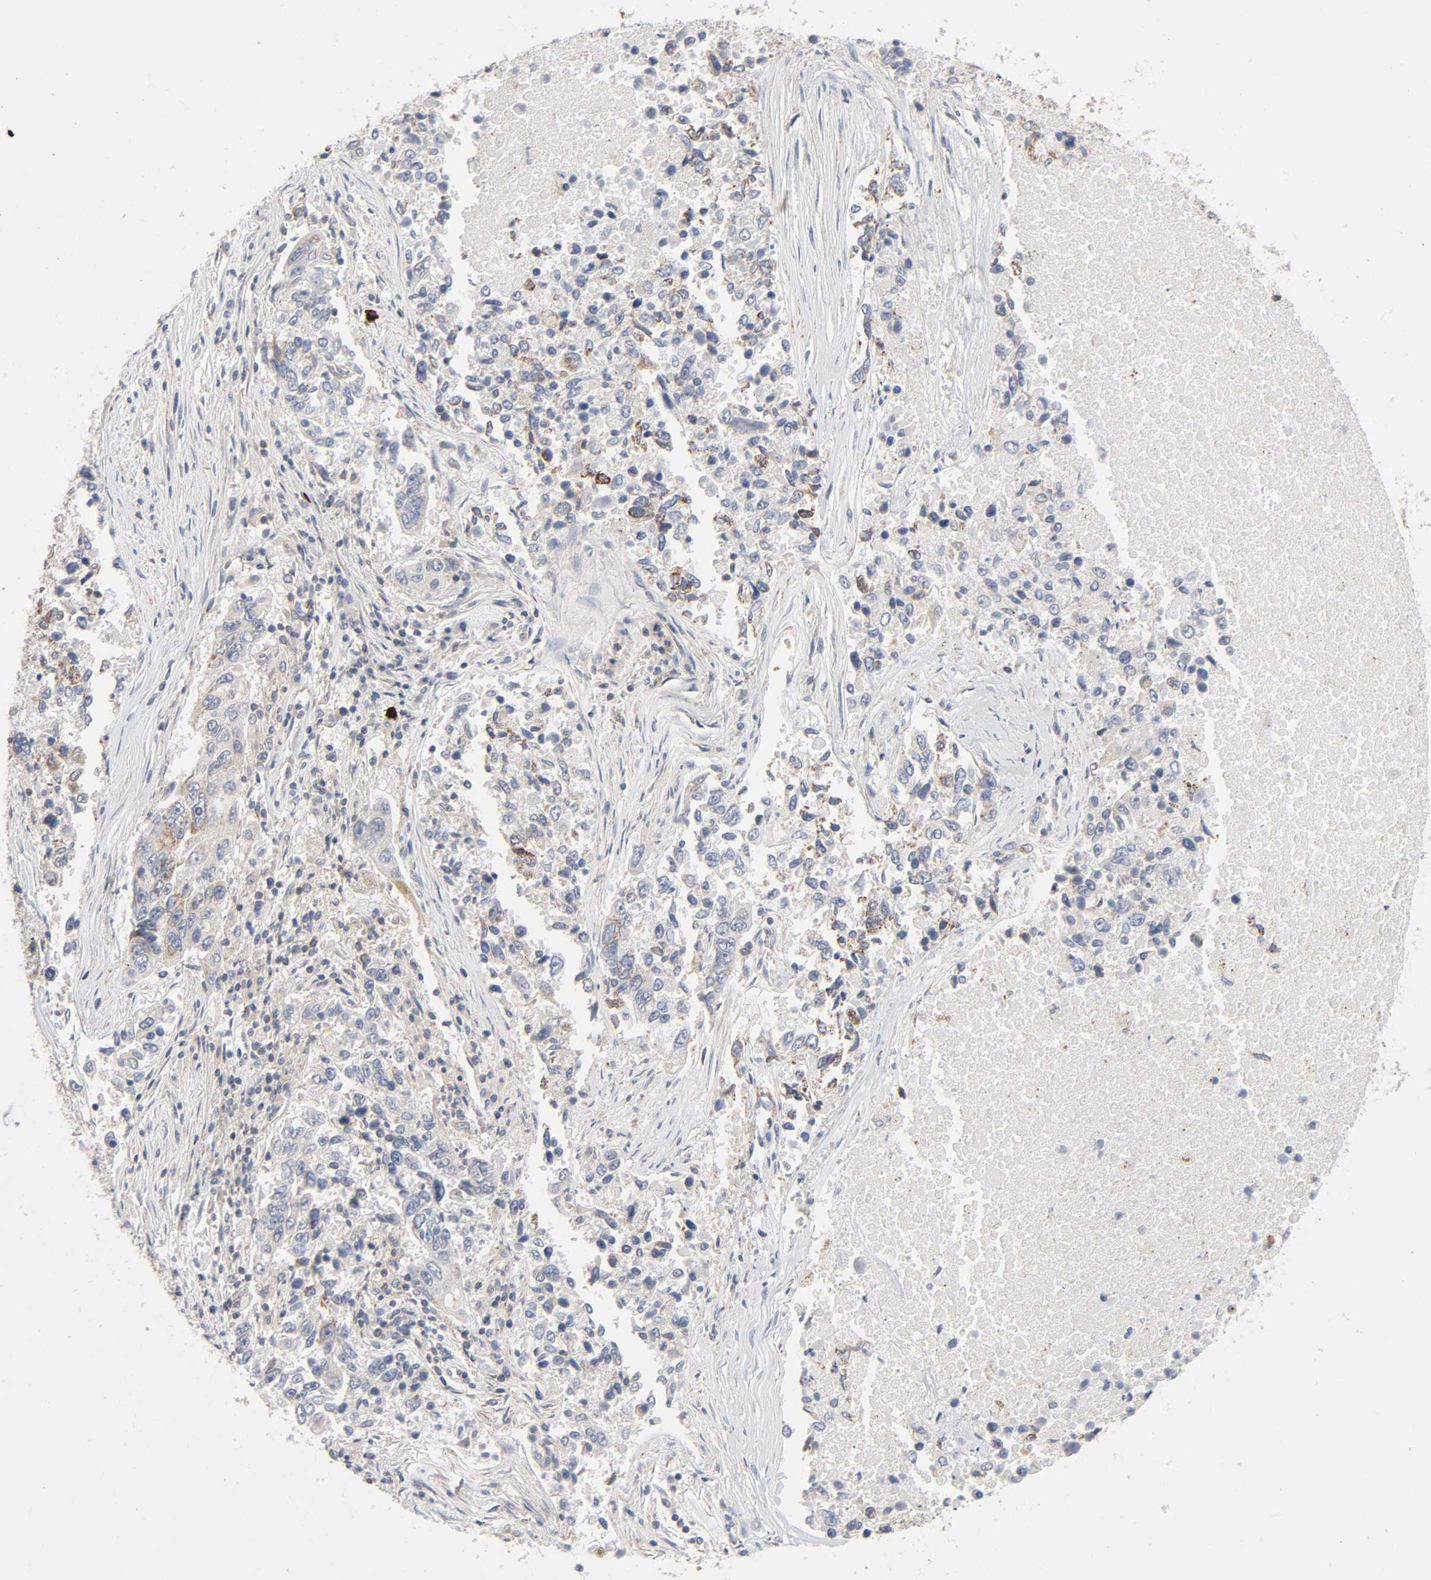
{"staining": {"intensity": "moderate", "quantity": "<25%", "location": "cytoplasmic/membranous"}, "tissue": "lung cancer", "cell_type": "Tumor cells", "image_type": "cancer", "snomed": [{"axis": "morphology", "description": "Adenocarcinoma, NOS"}, {"axis": "topography", "description": "Lung"}], "caption": "Tumor cells reveal low levels of moderate cytoplasmic/membranous expression in approximately <25% of cells in lung adenocarcinoma.", "gene": "SYT16", "patient": {"sex": "male", "age": 84}}